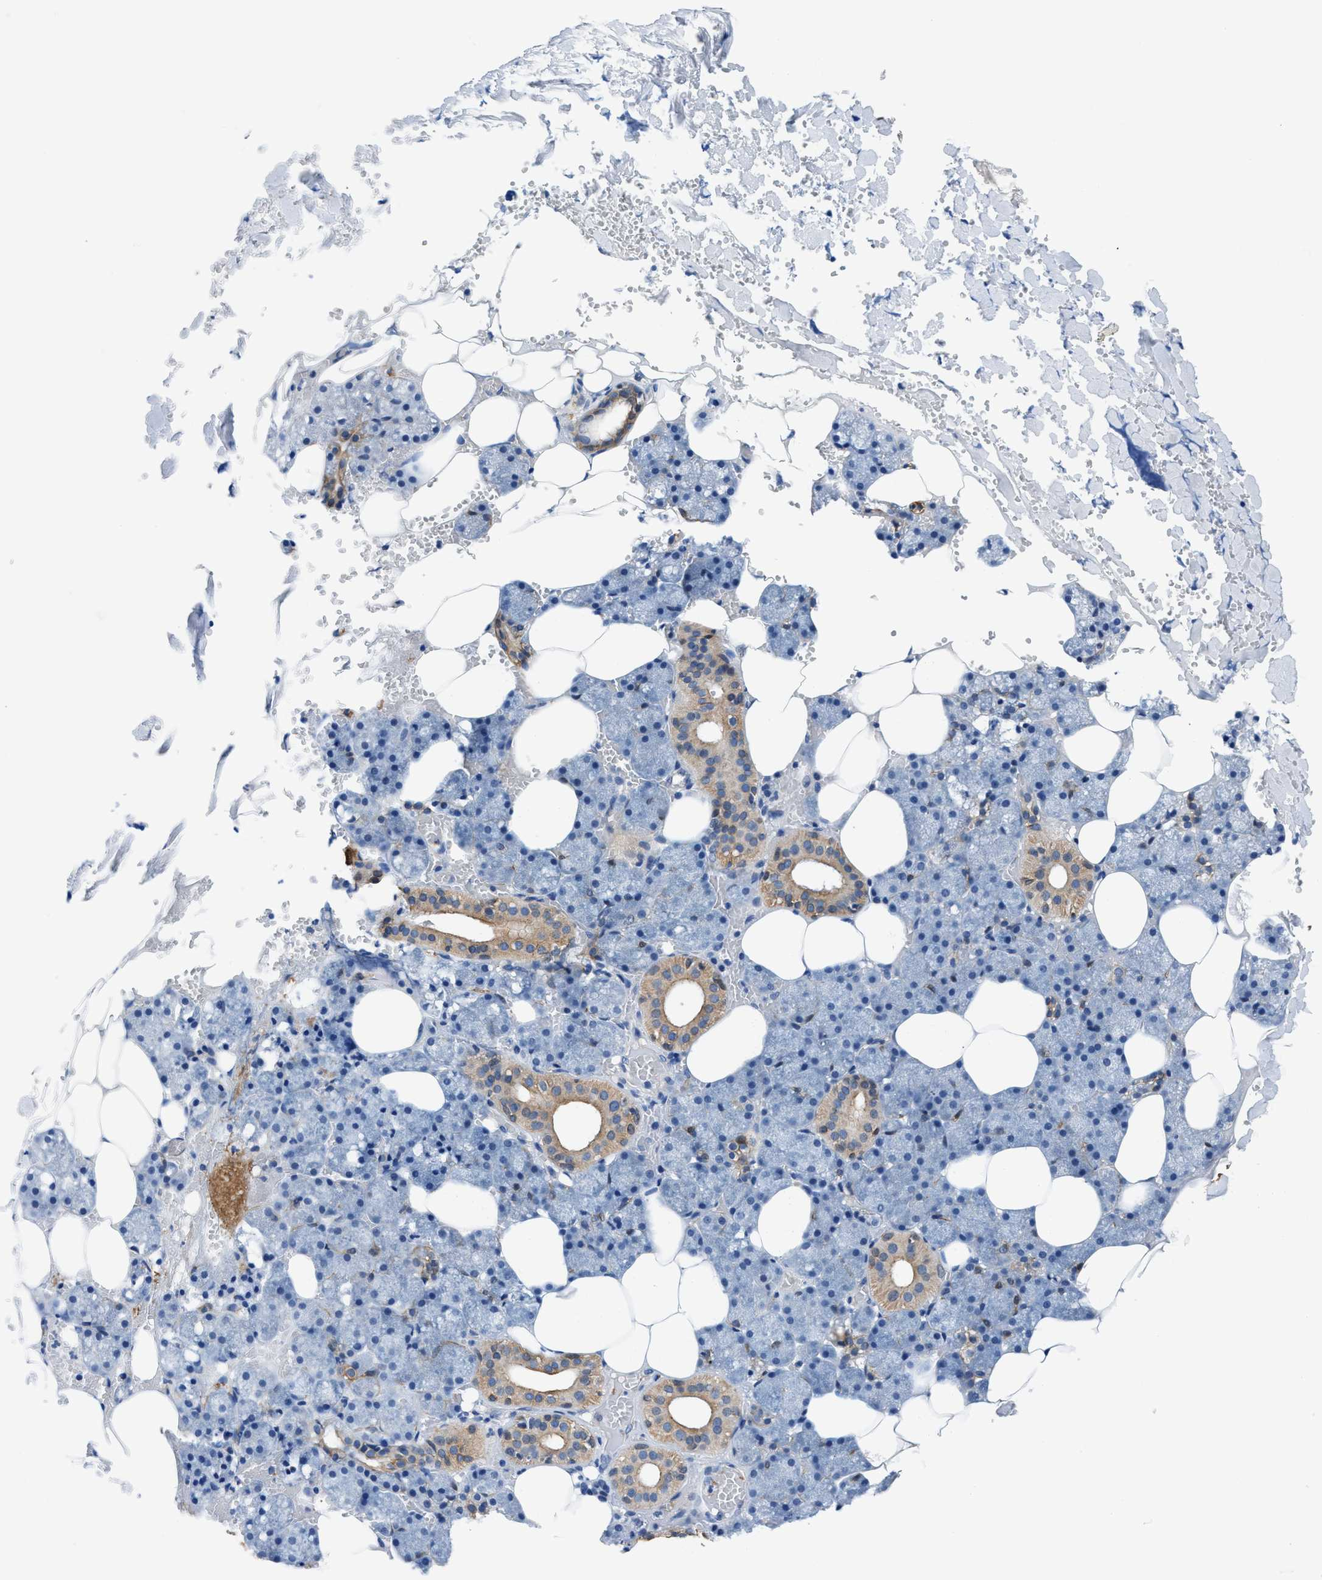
{"staining": {"intensity": "moderate", "quantity": "25%-75%", "location": "cytoplasmic/membranous"}, "tissue": "salivary gland", "cell_type": "Glandular cells", "image_type": "normal", "snomed": [{"axis": "morphology", "description": "Normal tissue, NOS"}, {"axis": "topography", "description": "Salivary gland"}], "caption": "Salivary gland stained with a brown dye reveals moderate cytoplasmic/membranous positive positivity in about 25%-75% of glandular cells.", "gene": "PARG", "patient": {"sex": "male", "age": 62}}